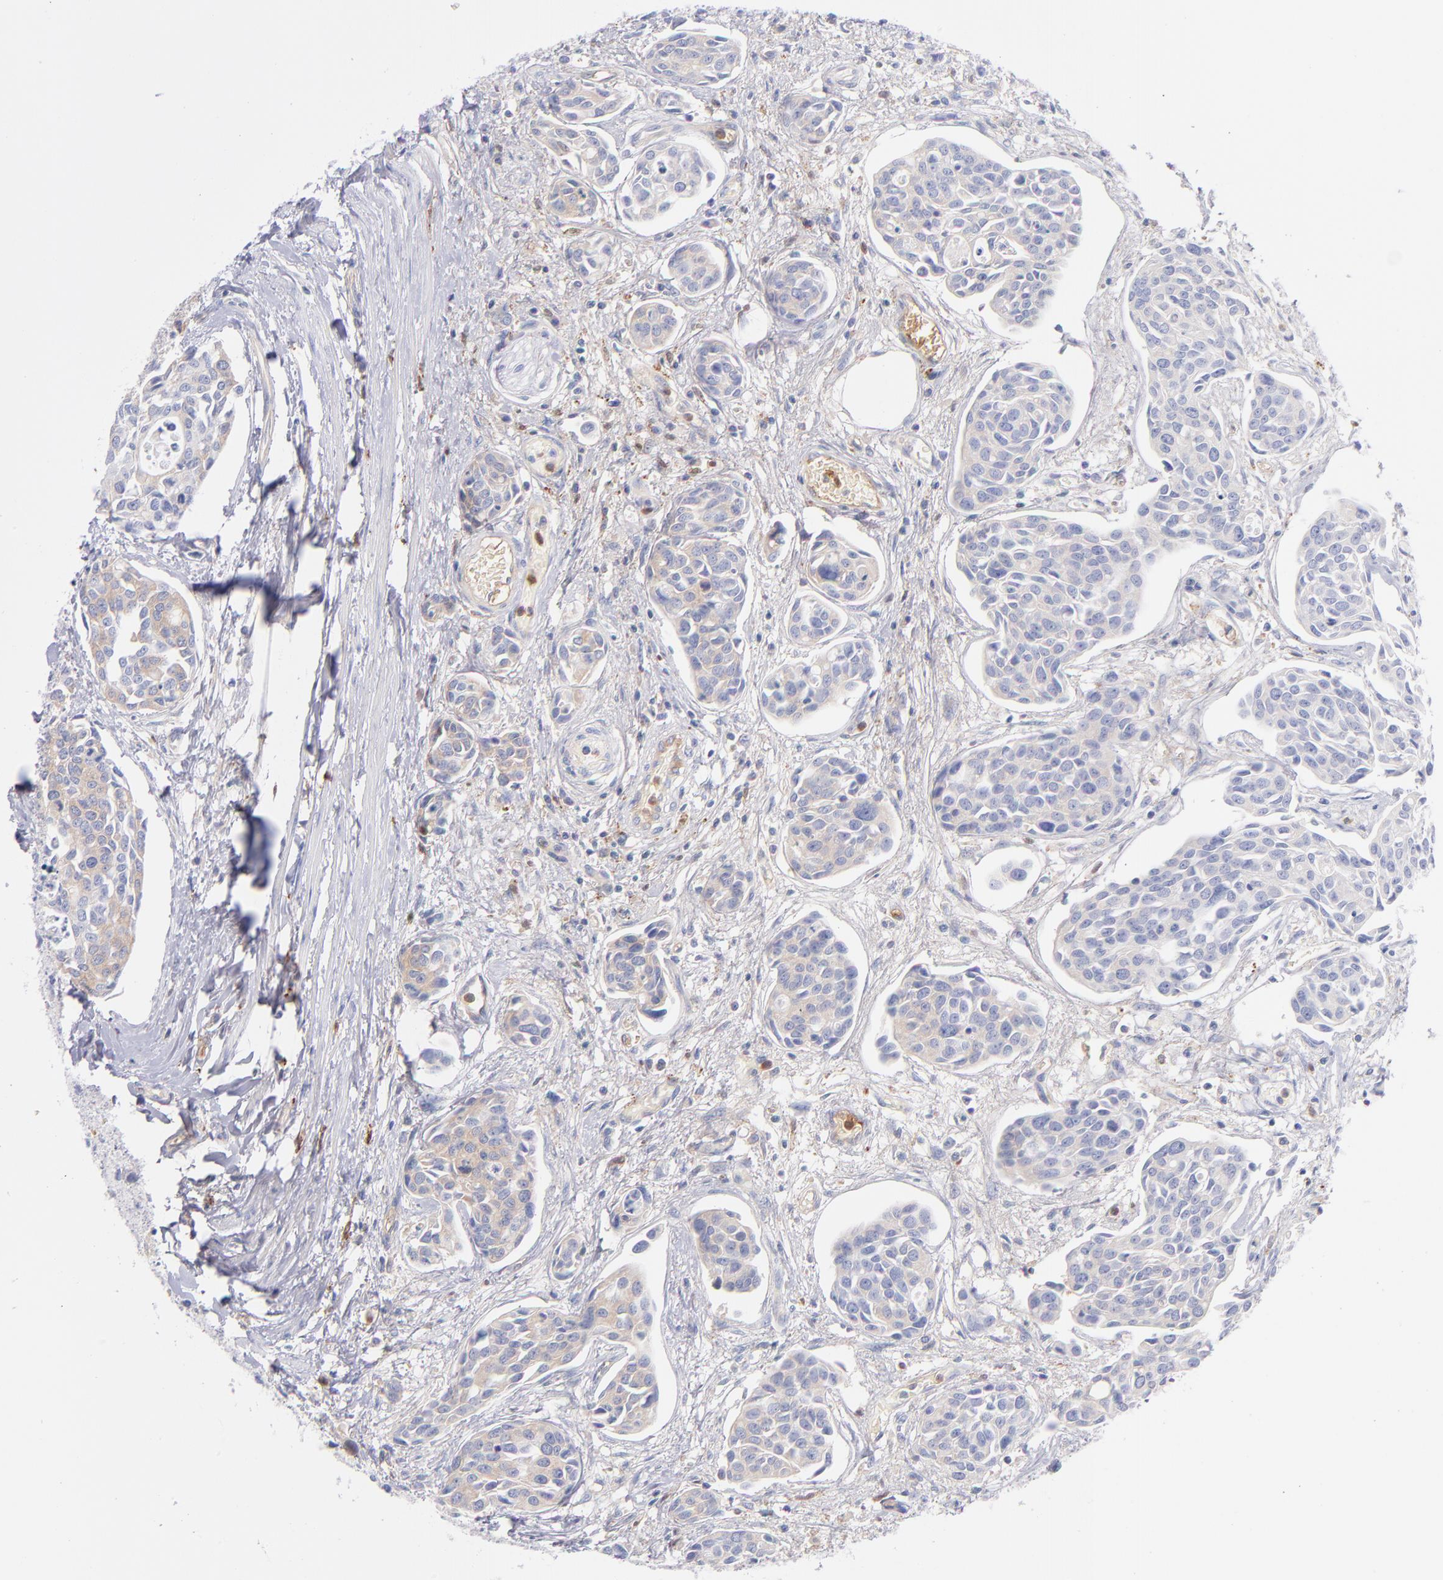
{"staining": {"intensity": "weak", "quantity": "25%-75%", "location": "cytoplasmic/membranous"}, "tissue": "urothelial cancer", "cell_type": "Tumor cells", "image_type": "cancer", "snomed": [{"axis": "morphology", "description": "Urothelial carcinoma, High grade"}, {"axis": "topography", "description": "Urinary bladder"}], "caption": "Protein staining shows weak cytoplasmic/membranous staining in approximately 25%-75% of tumor cells in high-grade urothelial carcinoma.", "gene": "HP", "patient": {"sex": "male", "age": 78}}